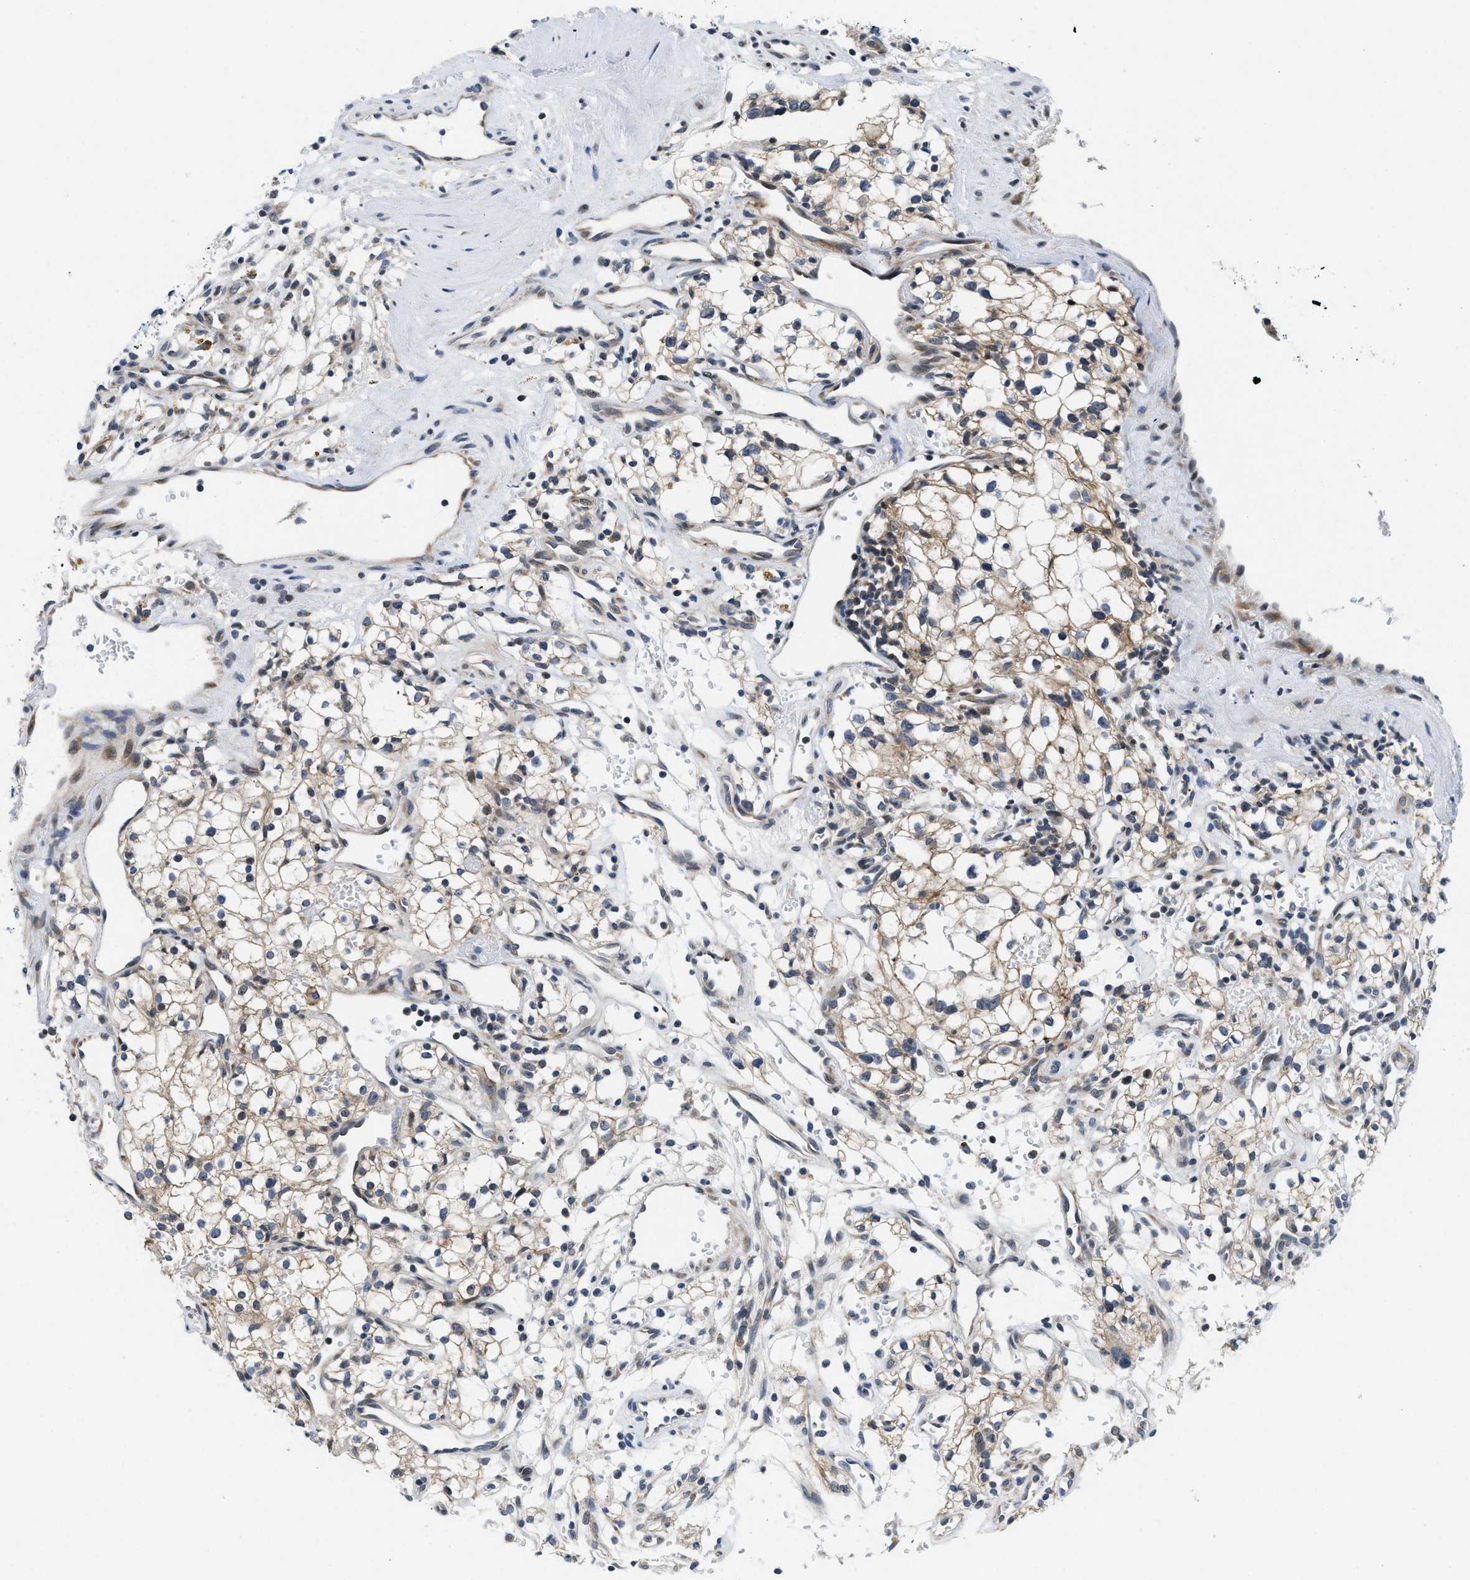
{"staining": {"intensity": "moderate", "quantity": "25%-75%", "location": "cytoplasmic/membranous"}, "tissue": "renal cancer", "cell_type": "Tumor cells", "image_type": "cancer", "snomed": [{"axis": "morphology", "description": "Adenocarcinoma, NOS"}, {"axis": "topography", "description": "Kidney"}], "caption": "Adenocarcinoma (renal) stained for a protein (brown) demonstrates moderate cytoplasmic/membranous positive positivity in approximately 25%-75% of tumor cells.", "gene": "IKBKE", "patient": {"sex": "male", "age": 59}}